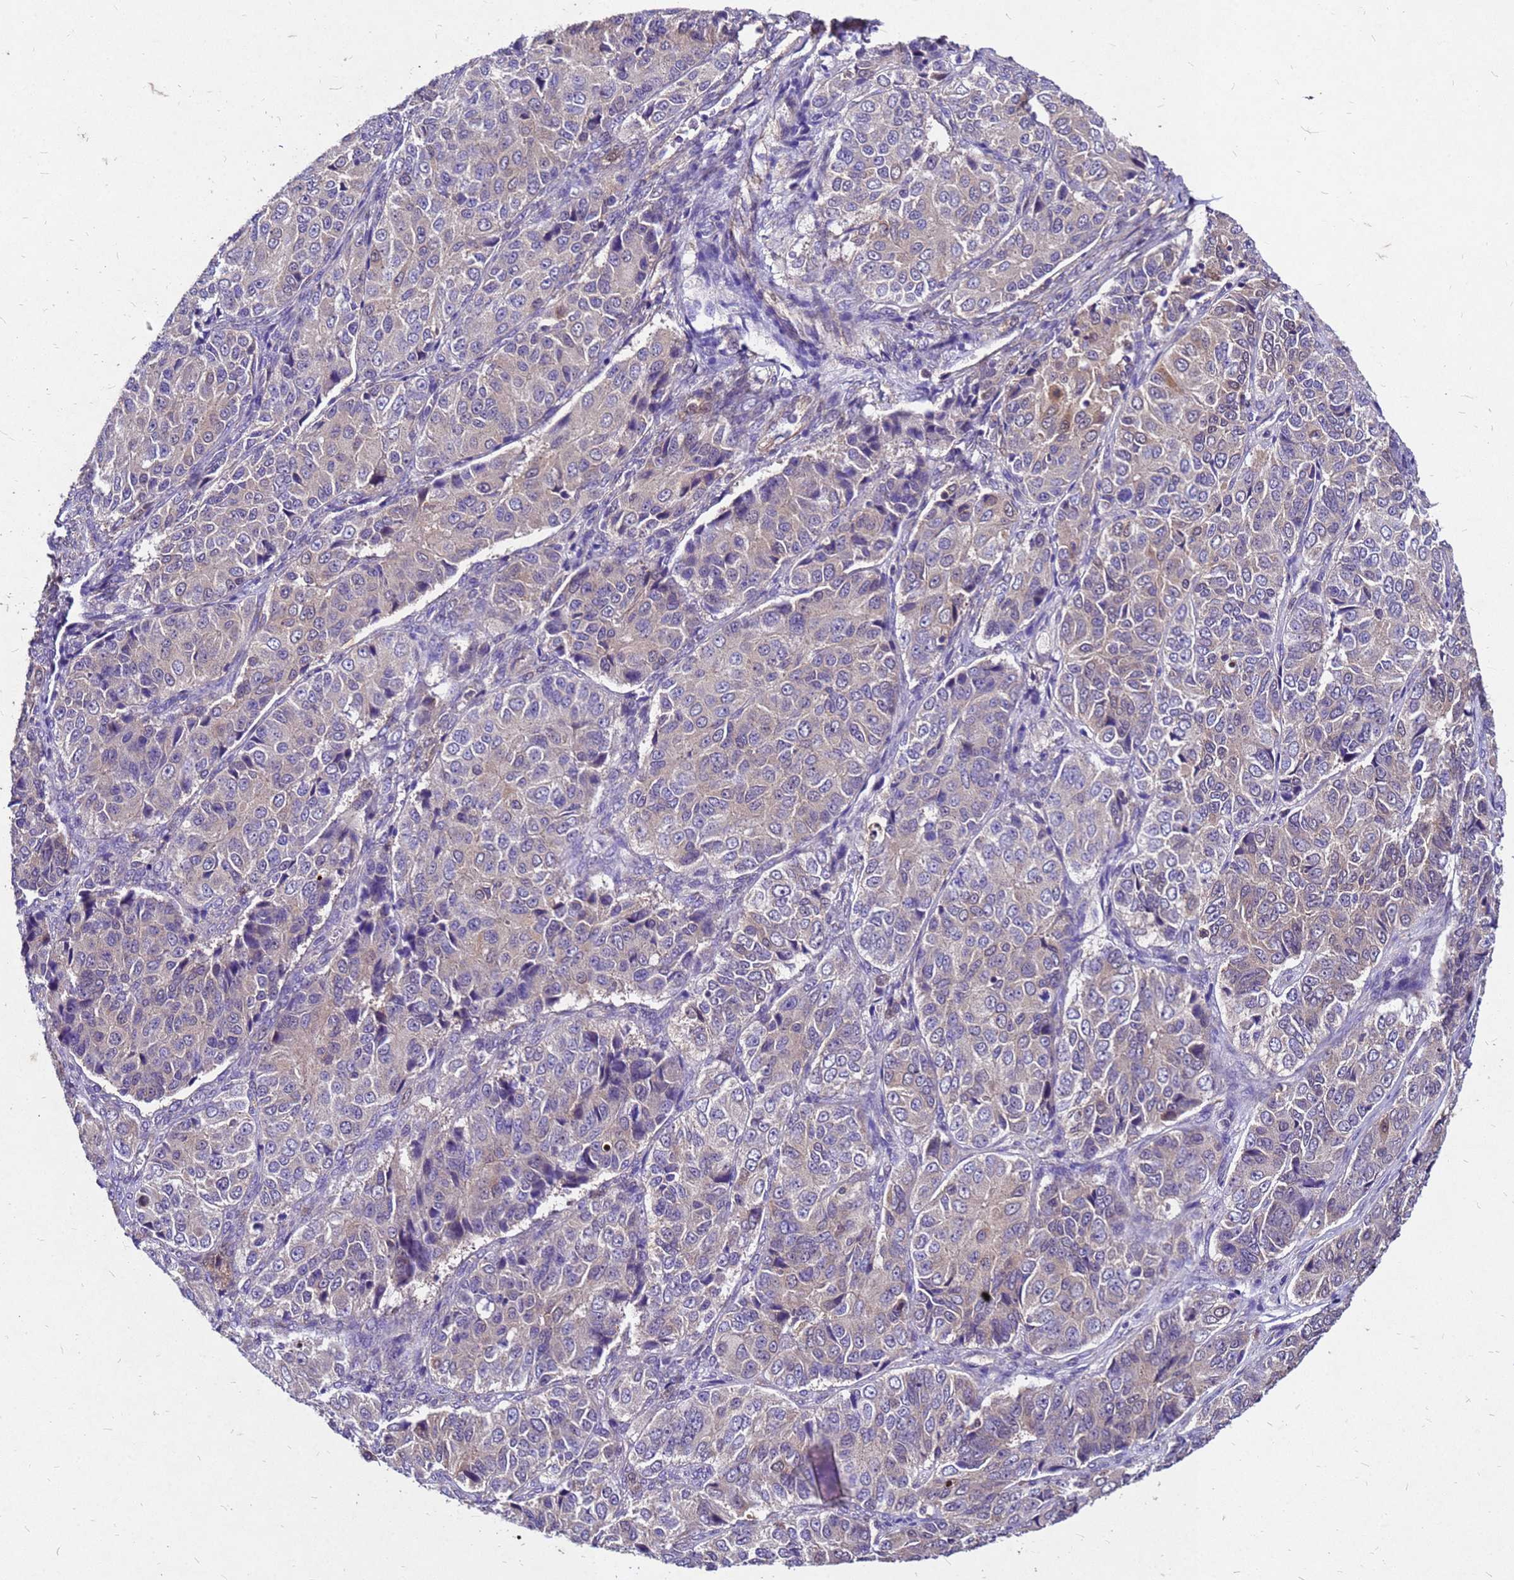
{"staining": {"intensity": "weak", "quantity": "<25%", "location": "cytoplasmic/membranous"}, "tissue": "ovarian cancer", "cell_type": "Tumor cells", "image_type": "cancer", "snomed": [{"axis": "morphology", "description": "Carcinoma, endometroid"}, {"axis": "topography", "description": "Ovary"}], "caption": "Immunohistochemical staining of human endometroid carcinoma (ovarian) displays no significant expression in tumor cells.", "gene": "DUSP23", "patient": {"sex": "female", "age": 51}}